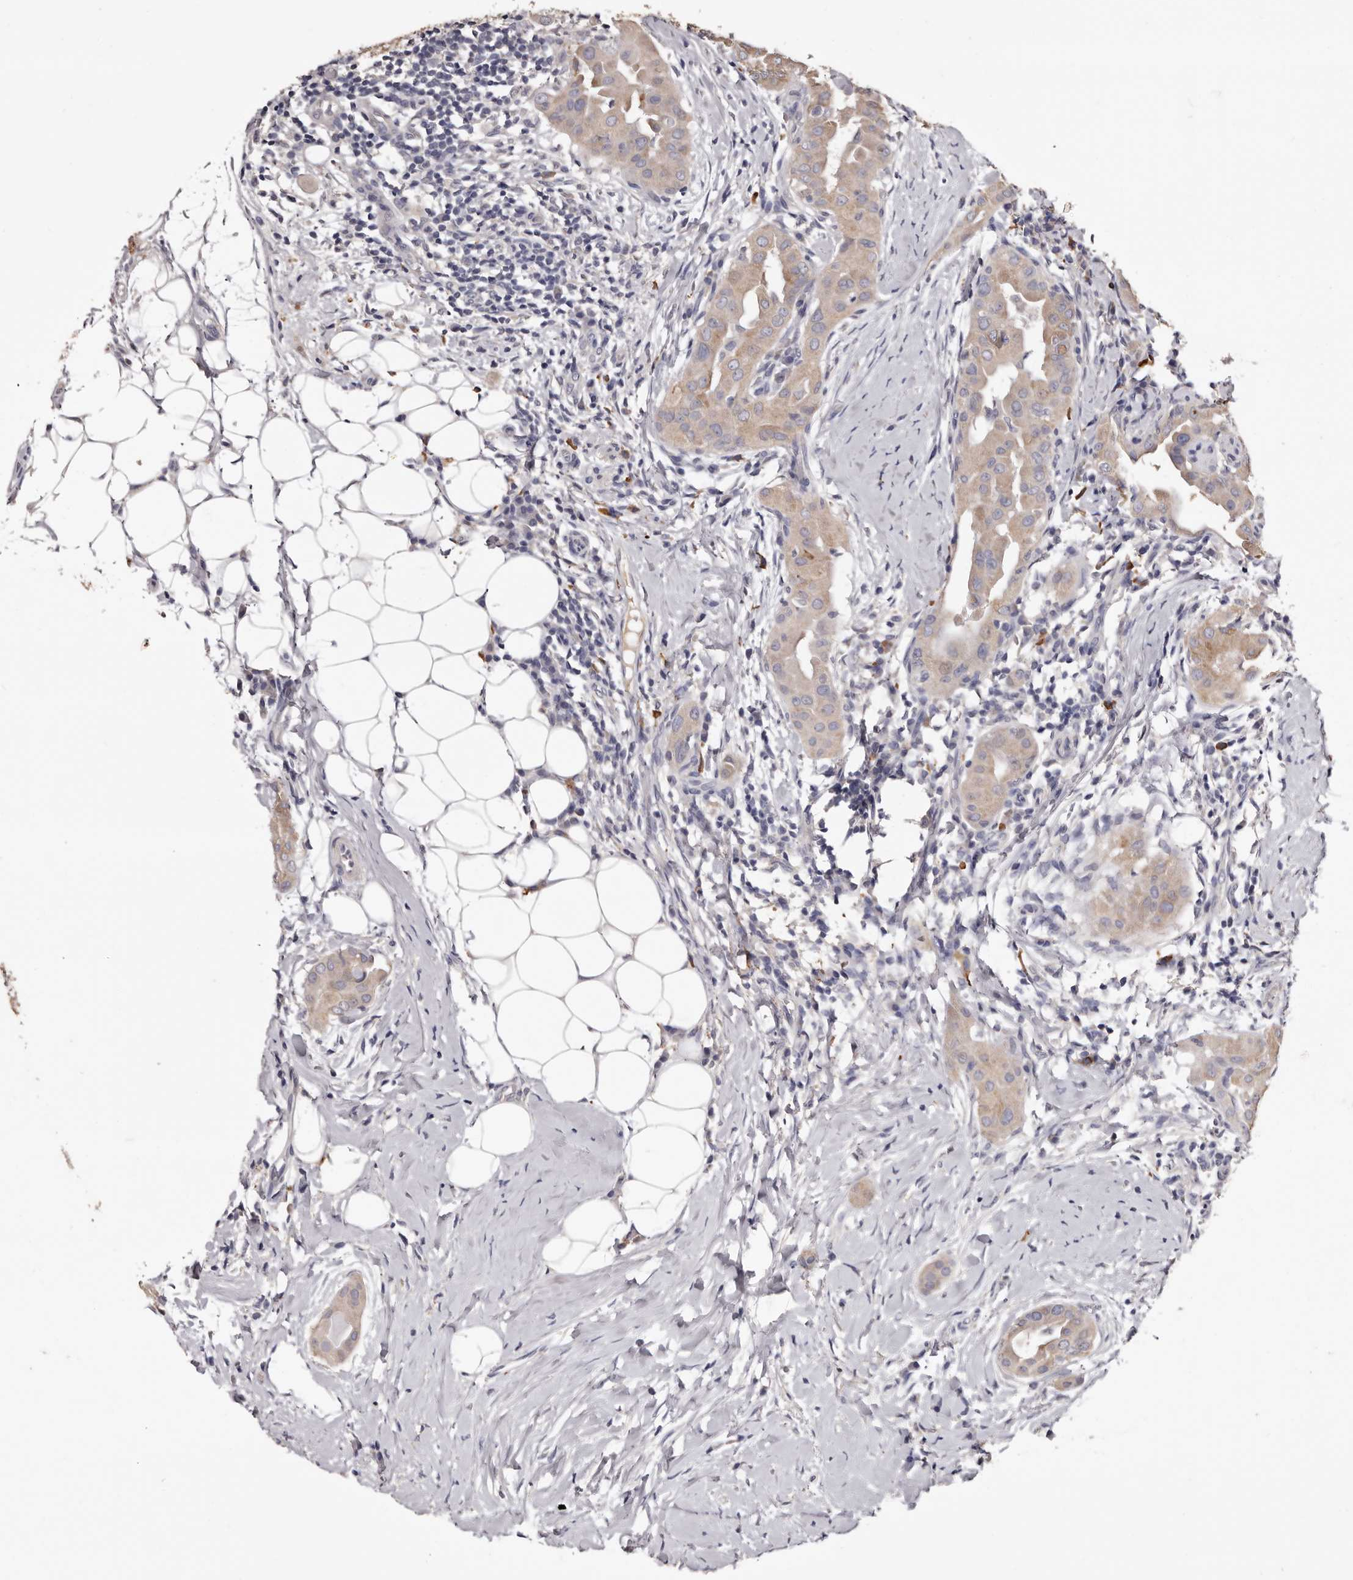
{"staining": {"intensity": "weak", "quantity": ">75%", "location": "cytoplasmic/membranous"}, "tissue": "thyroid cancer", "cell_type": "Tumor cells", "image_type": "cancer", "snomed": [{"axis": "morphology", "description": "Papillary adenocarcinoma, NOS"}, {"axis": "topography", "description": "Thyroid gland"}], "caption": "This image displays immunohistochemistry staining of human thyroid cancer, with low weak cytoplasmic/membranous positivity in about >75% of tumor cells.", "gene": "ETNK1", "patient": {"sex": "male", "age": 33}}